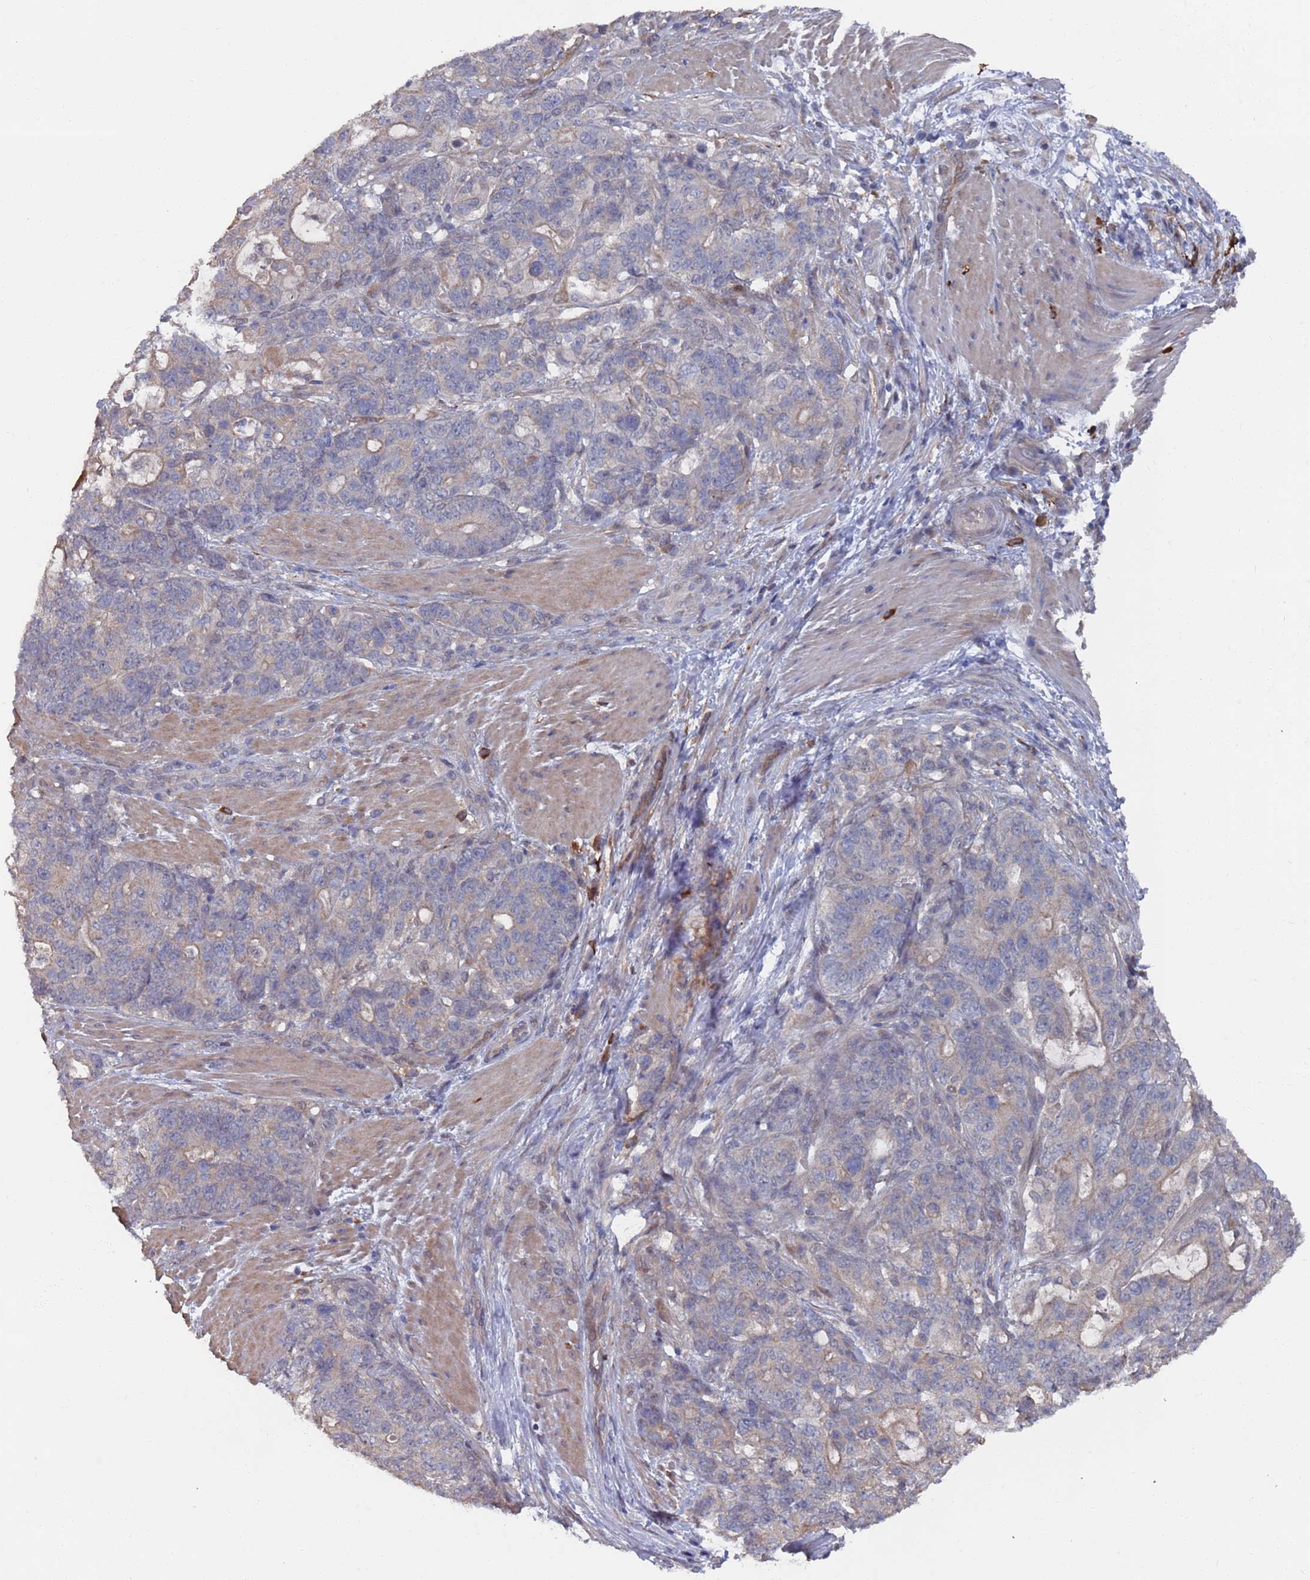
{"staining": {"intensity": "negative", "quantity": "none", "location": "none"}, "tissue": "stomach cancer", "cell_type": "Tumor cells", "image_type": "cancer", "snomed": [{"axis": "morphology", "description": "Normal tissue, NOS"}, {"axis": "morphology", "description": "Adenocarcinoma, NOS"}, {"axis": "topography", "description": "Stomach"}], "caption": "A histopathology image of human stomach cancer is negative for staining in tumor cells.", "gene": "DGKD", "patient": {"sex": "female", "age": 64}}